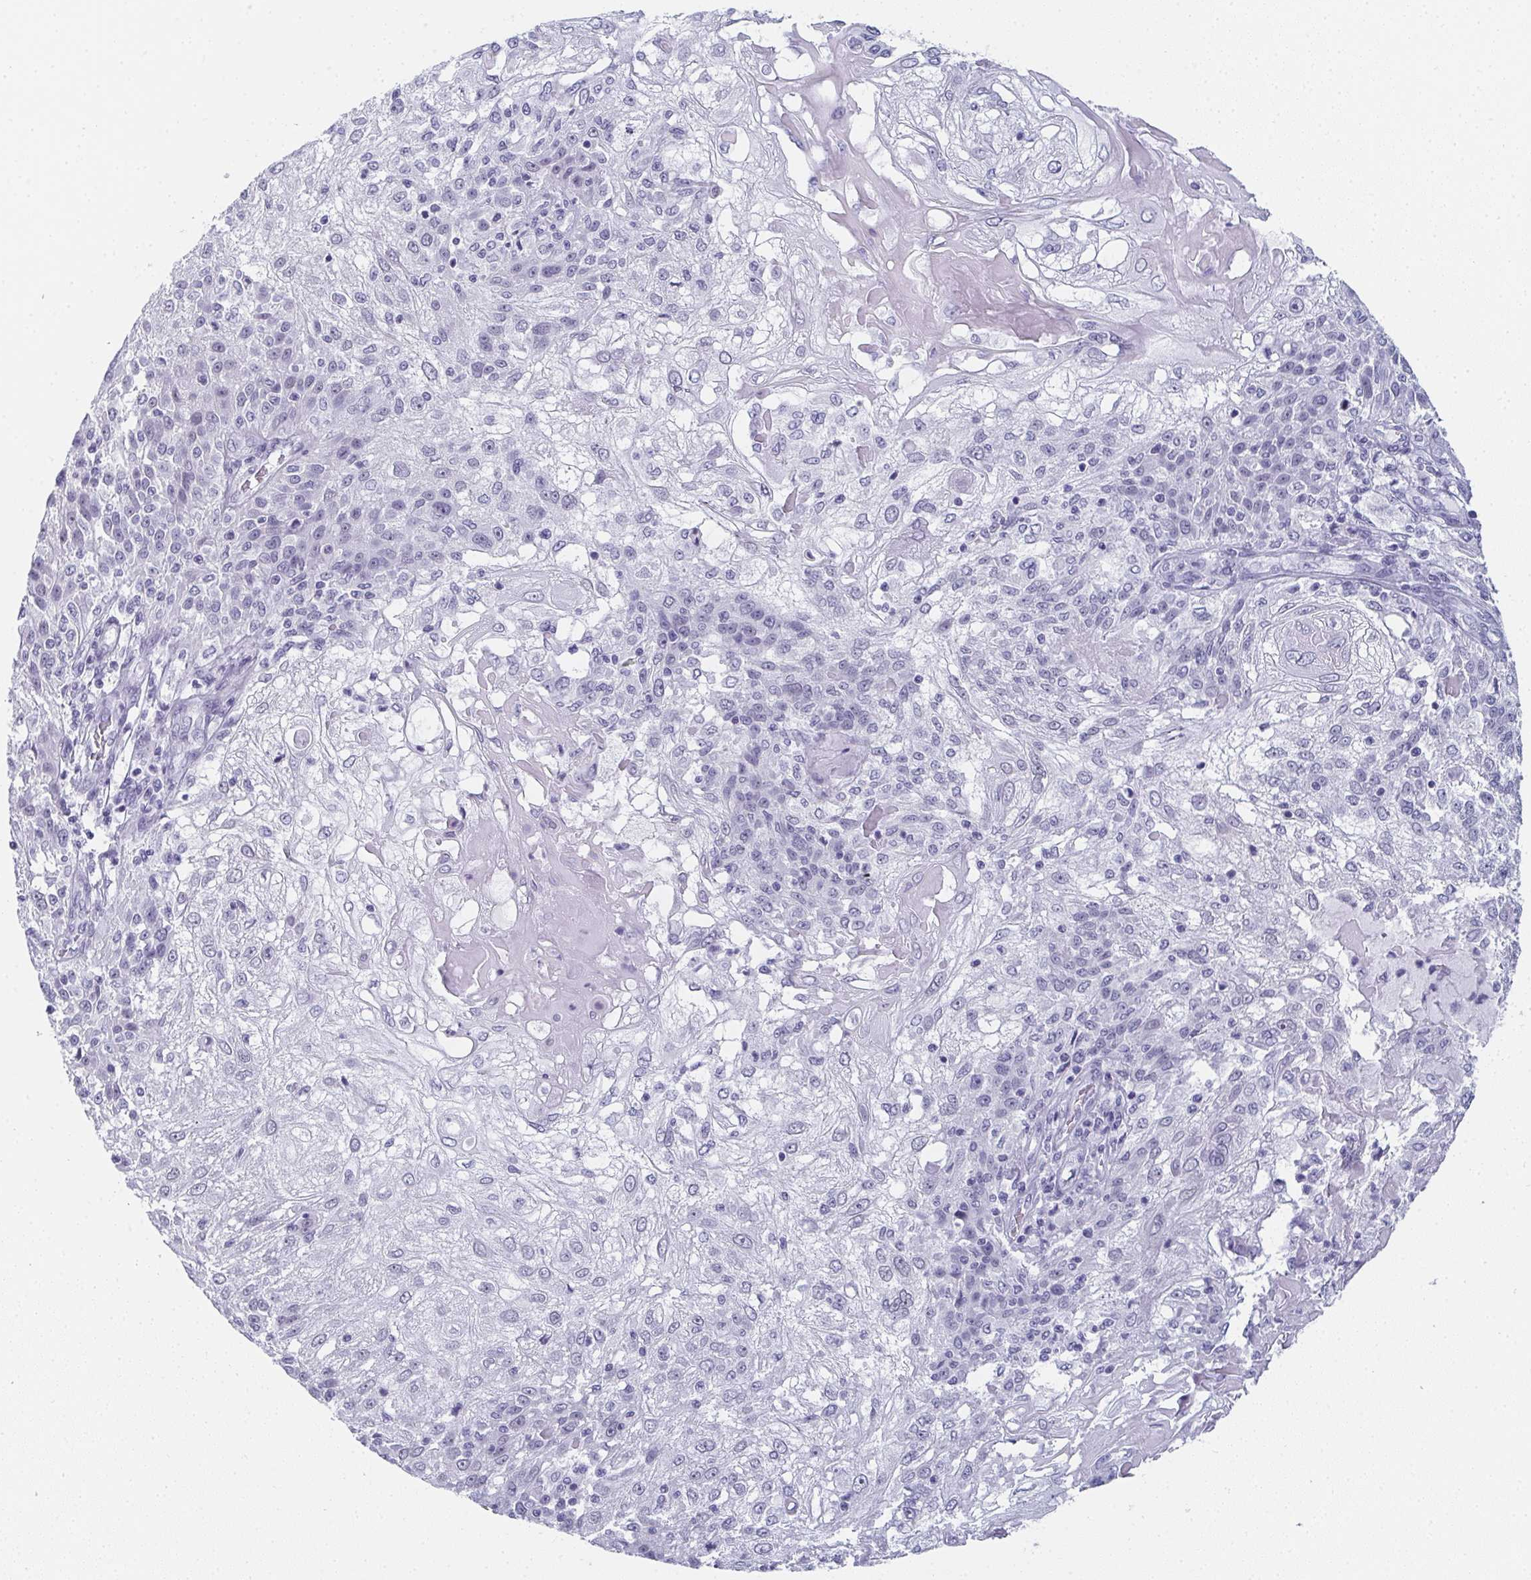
{"staining": {"intensity": "negative", "quantity": "none", "location": "none"}, "tissue": "skin cancer", "cell_type": "Tumor cells", "image_type": "cancer", "snomed": [{"axis": "morphology", "description": "Normal tissue, NOS"}, {"axis": "morphology", "description": "Squamous cell carcinoma, NOS"}, {"axis": "topography", "description": "Skin"}], "caption": "Tumor cells are negative for brown protein staining in skin cancer.", "gene": "PYCR3", "patient": {"sex": "female", "age": 83}}